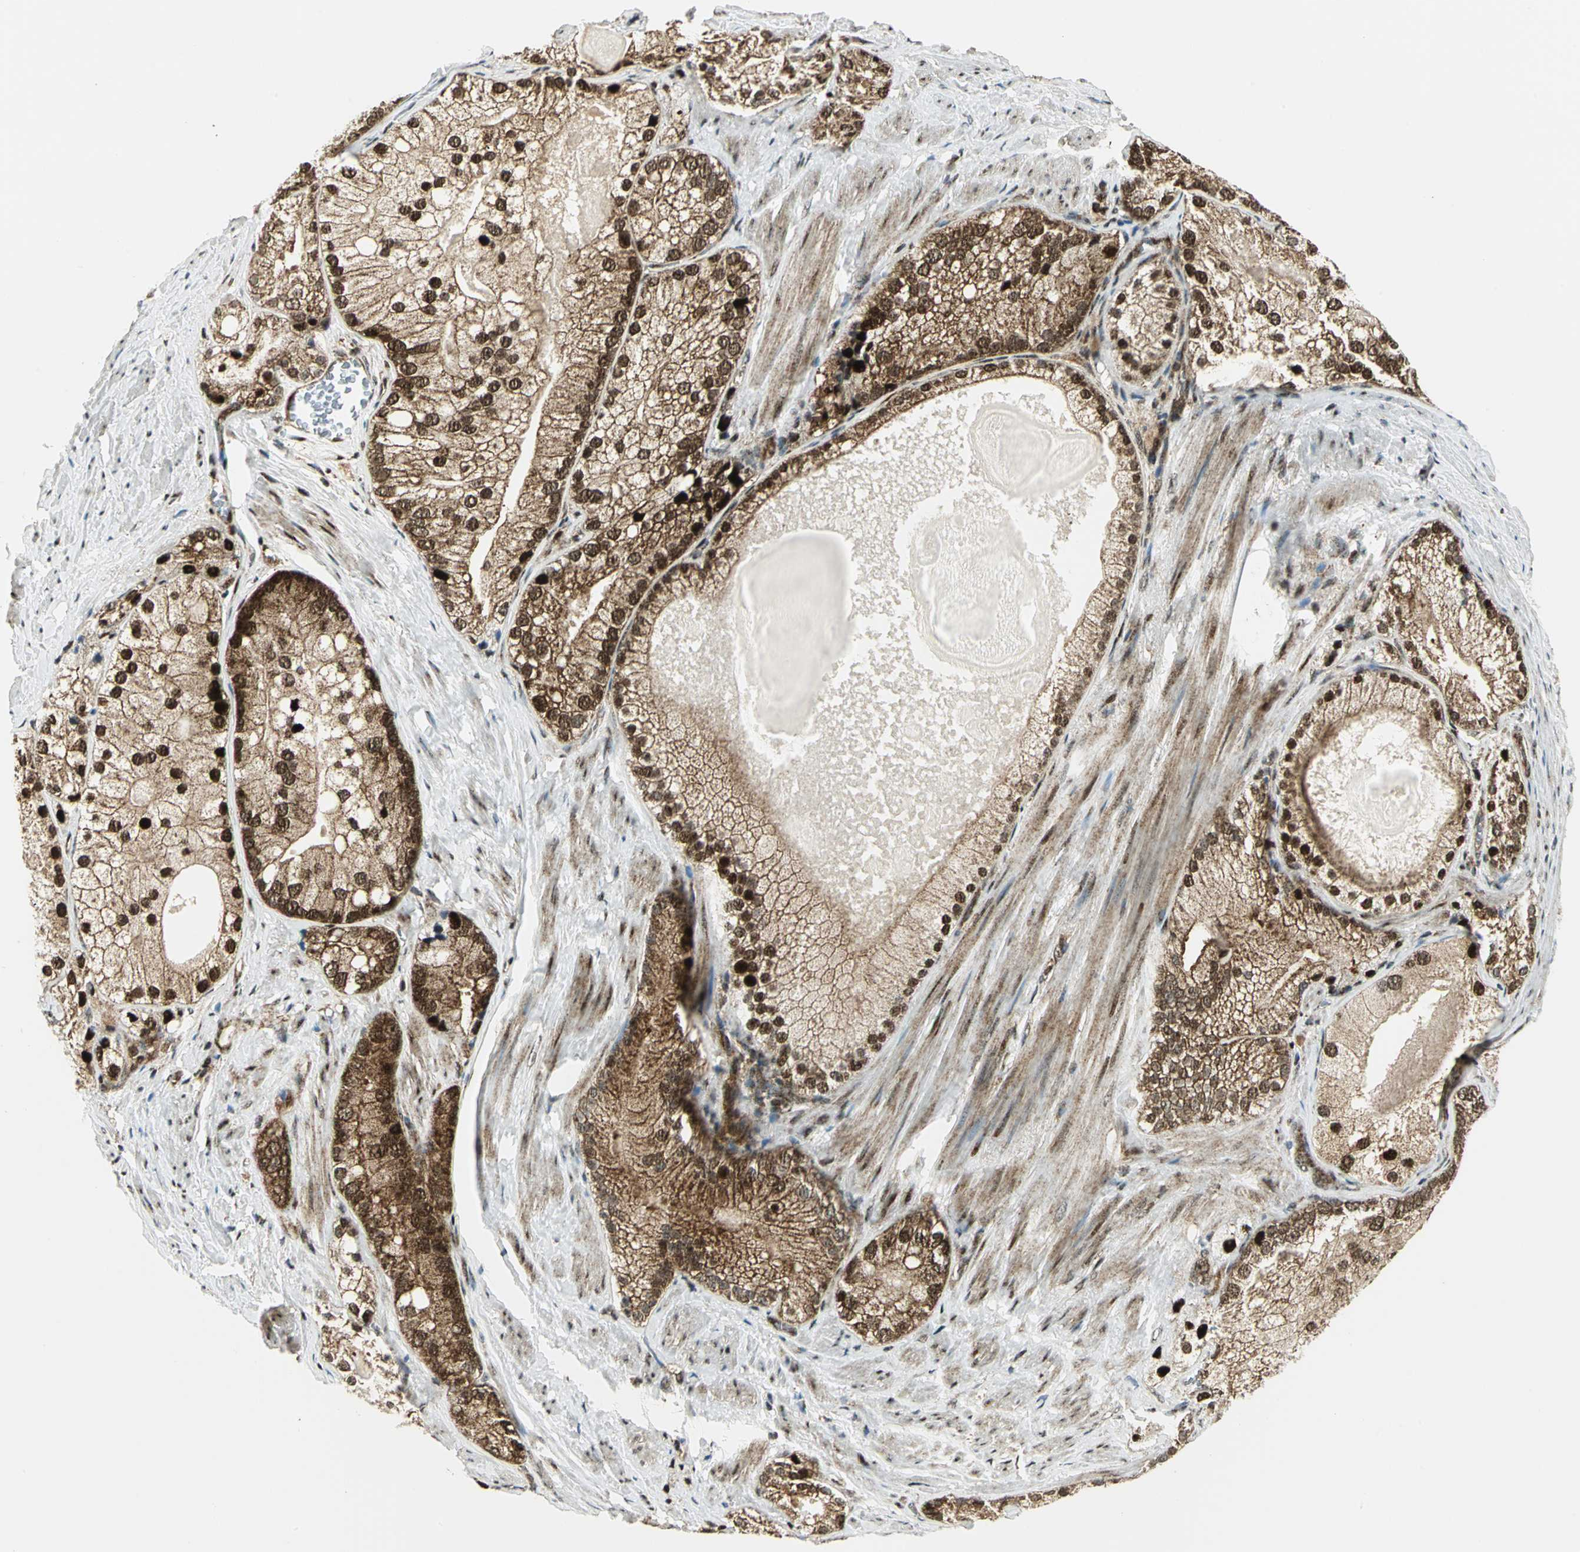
{"staining": {"intensity": "strong", "quantity": ">75%", "location": "cytoplasmic/membranous,nuclear"}, "tissue": "prostate cancer", "cell_type": "Tumor cells", "image_type": "cancer", "snomed": [{"axis": "morphology", "description": "Adenocarcinoma, Low grade"}, {"axis": "topography", "description": "Prostate"}], "caption": "A brown stain shows strong cytoplasmic/membranous and nuclear staining of a protein in human prostate low-grade adenocarcinoma tumor cells. (DAB IHC, brown staining for protein, blue staining for nuclei).", "gene": "COPS5", "patient": {"sex": "male", "age": 69}}